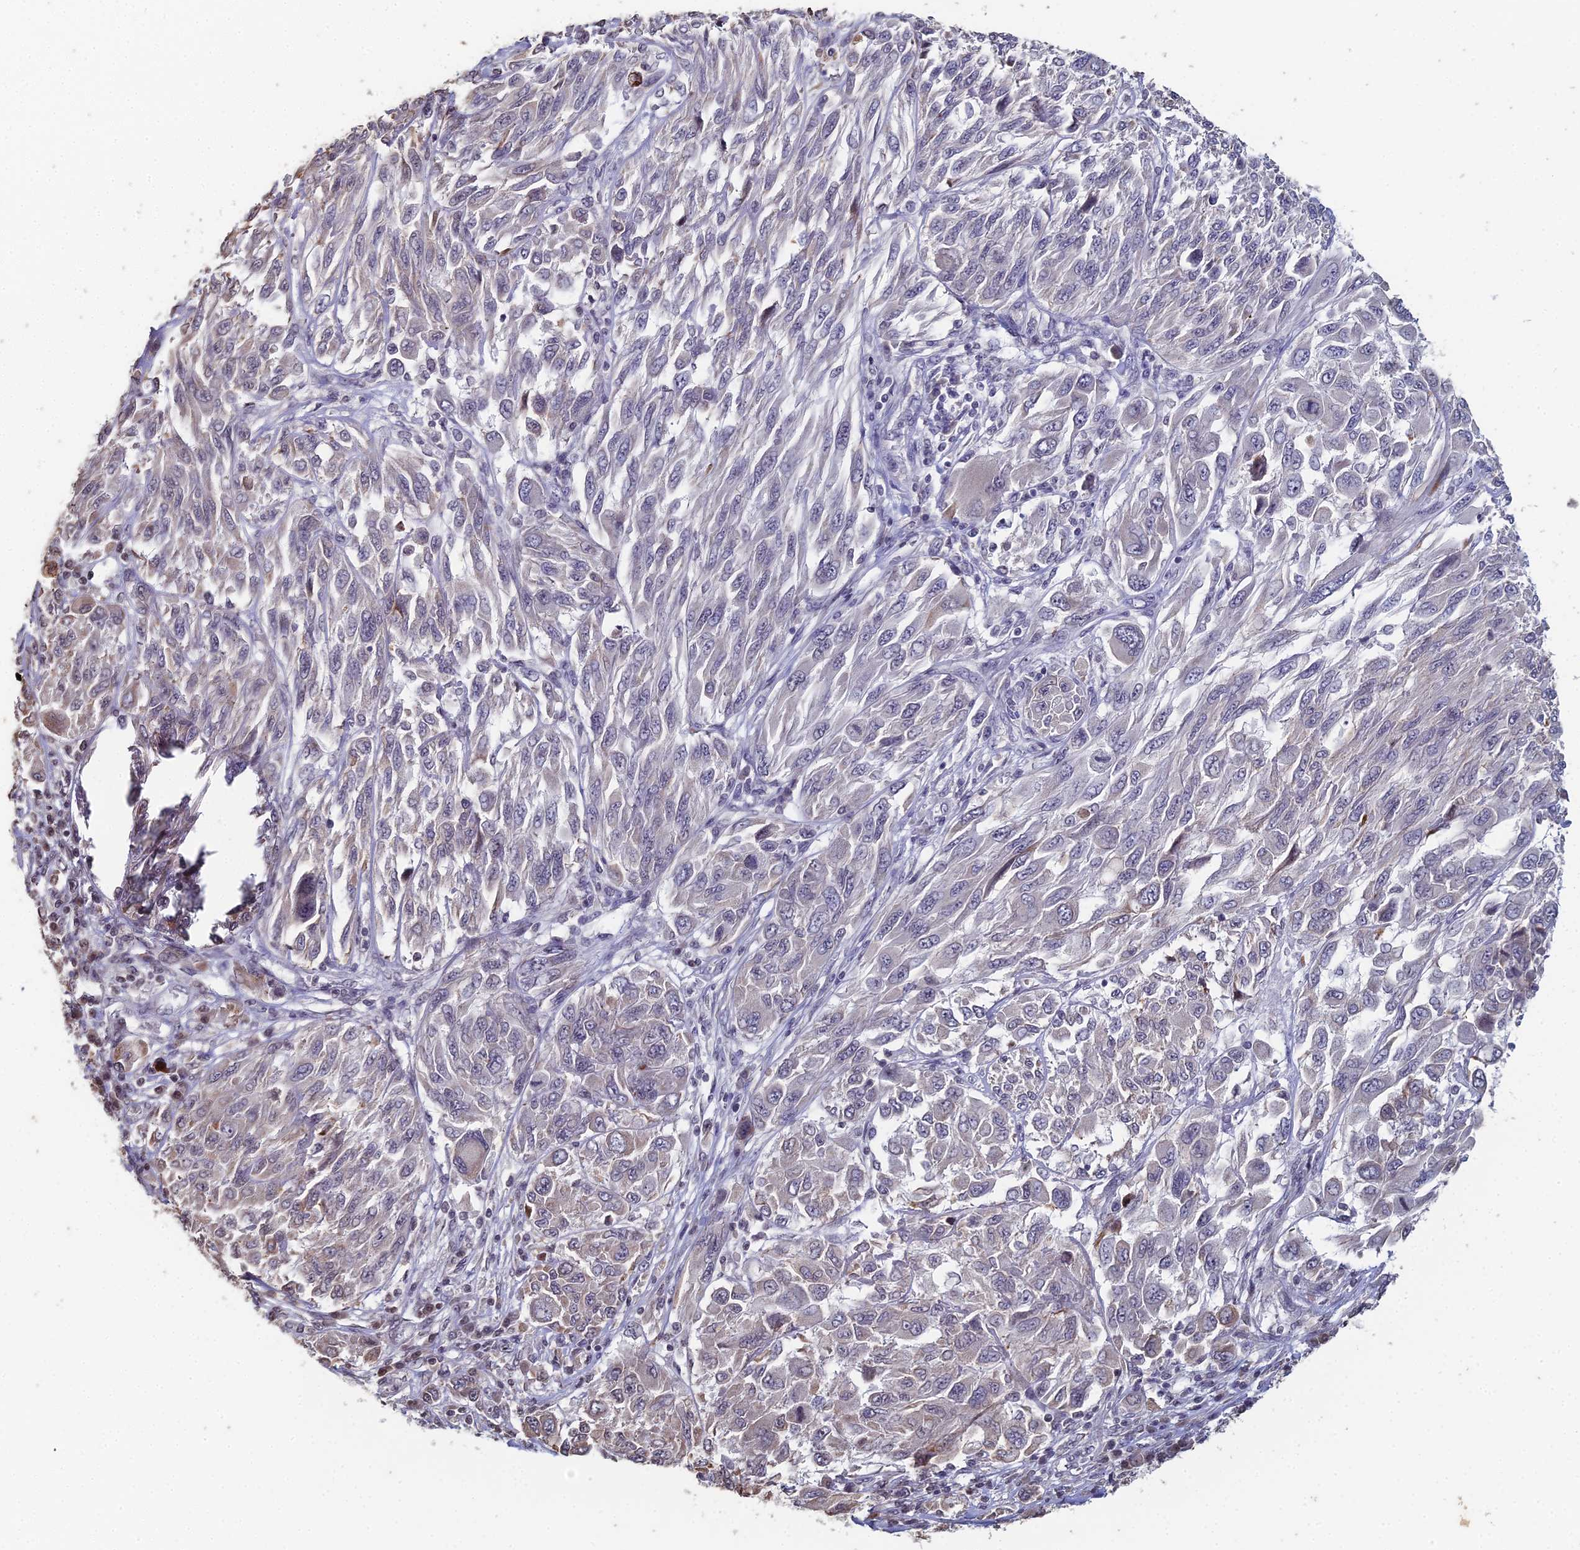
{"staining": {"intensity": "negative", "quantity": "none", "location": "none"}, "tissue": "melanoma", "cell_type": "Tumor cells", "image_type": "cancer", "snomed": [{"axis": "morphology", "description": "Malignant melanoma, NOS"}, {"axis": "topography", "description": "Skin"}], "caption": "Protein analysis of malignant melanoma demonstrates no significant expression in tumor cells. Brightfield microscopy of immunohistochemistry (IHC) stained with DAB (3,3'-diaminobenzidine) (brown) and hematoxylin (blue), captured at high magnification.", "gene": "PRR22", "patient": {"sex": "female", "age": 91}}